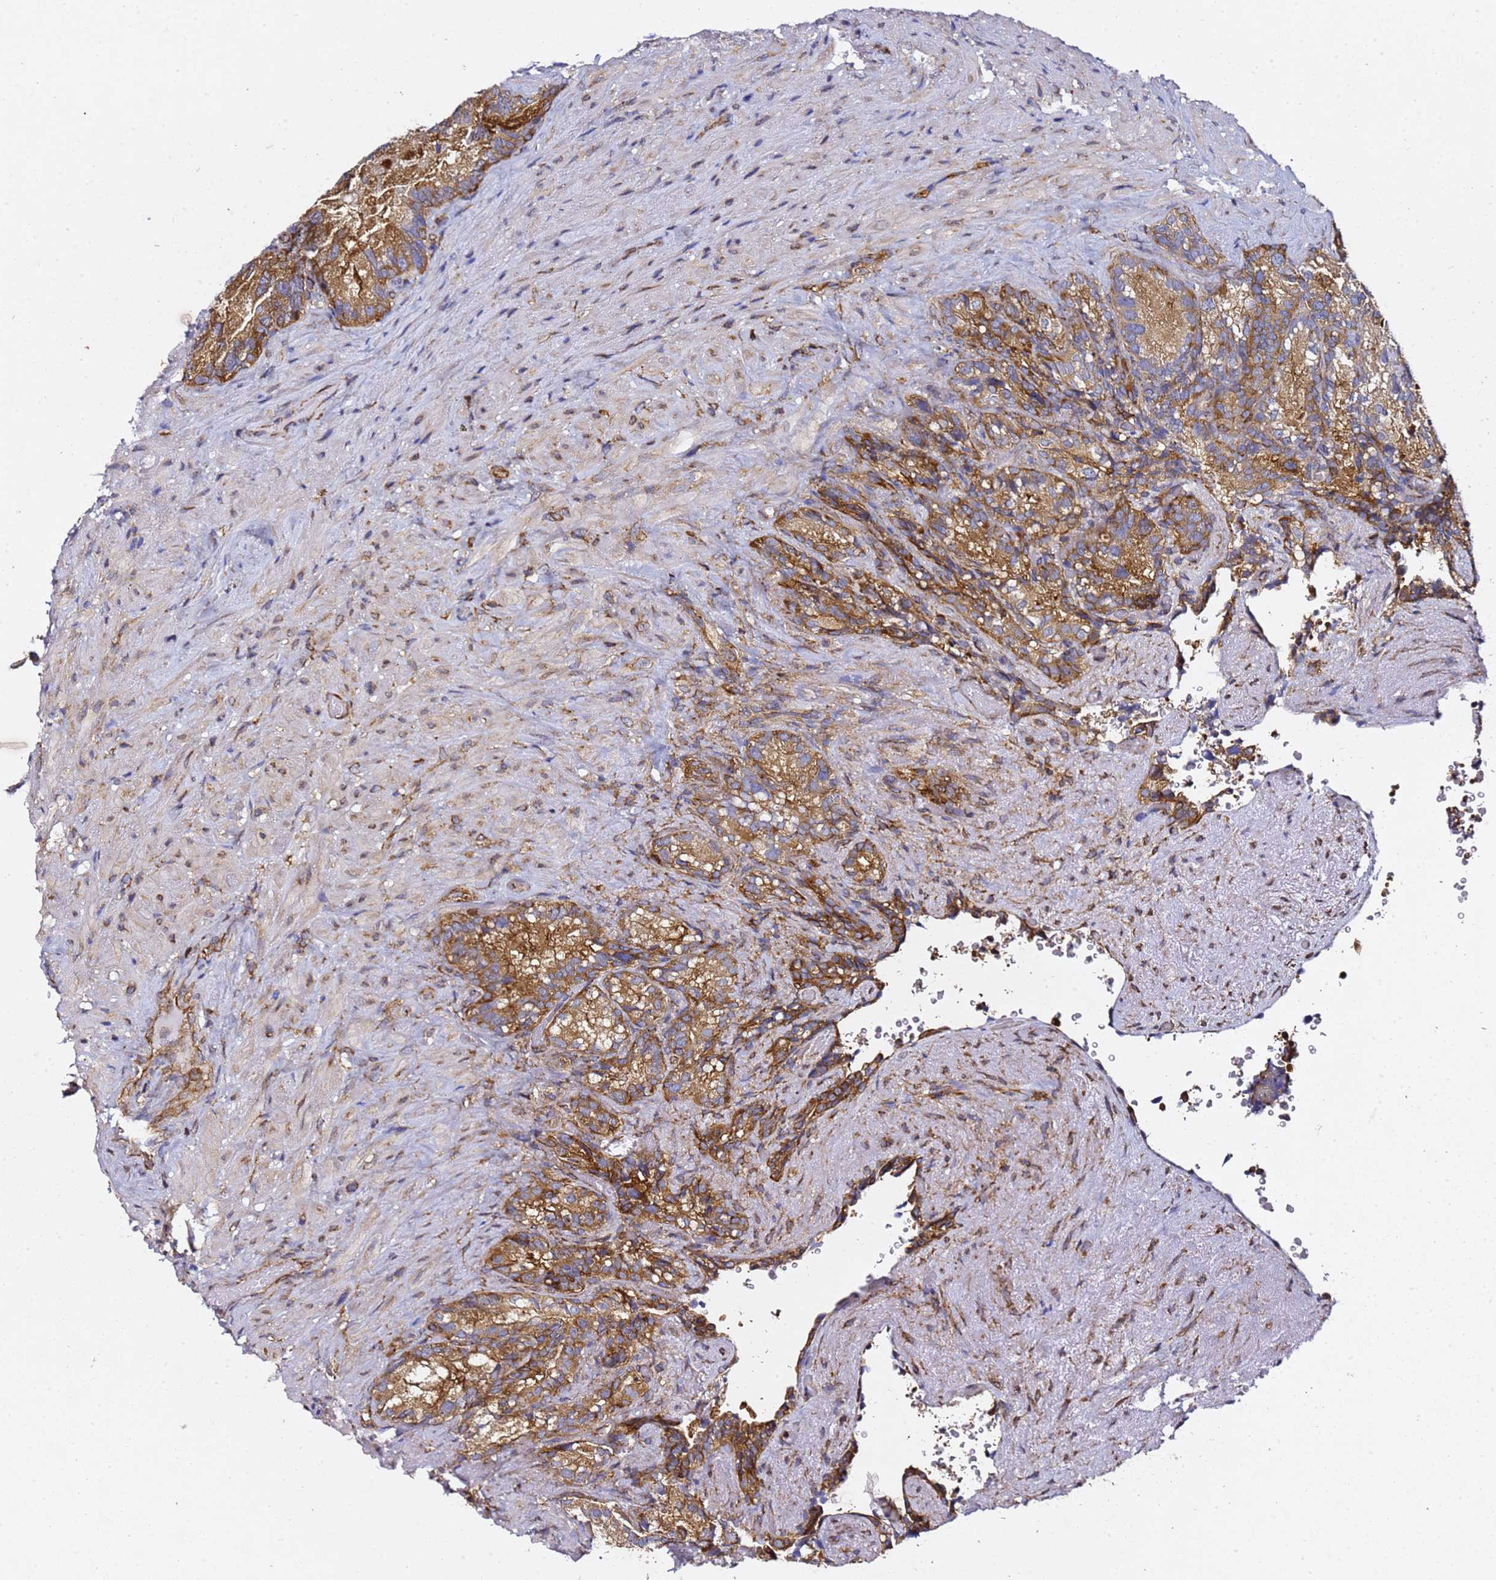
{"staining": {"intensity": "moderate", "quantity": ">75%", "location": "cytoplasmic/membranous"}, "tissue": "seminal vesicle", "cell_type": "Glandular cells", "image_type": "normal", "snomed": [{"axis": "morphology", "description": "Normal tissue, NOS"}, {"axis": "topography", "description": "Seminal veicle"}], "caption": "A brown stain labels moderate cytoplasmic/membranous positivity of a protein in glandular cells of unremarkable human seminal vesicle. (Brightfield microscopy of DAB IHC at high magnification).", "gene": "TPST1", "patient": {"sex": "male", "age": 62}}